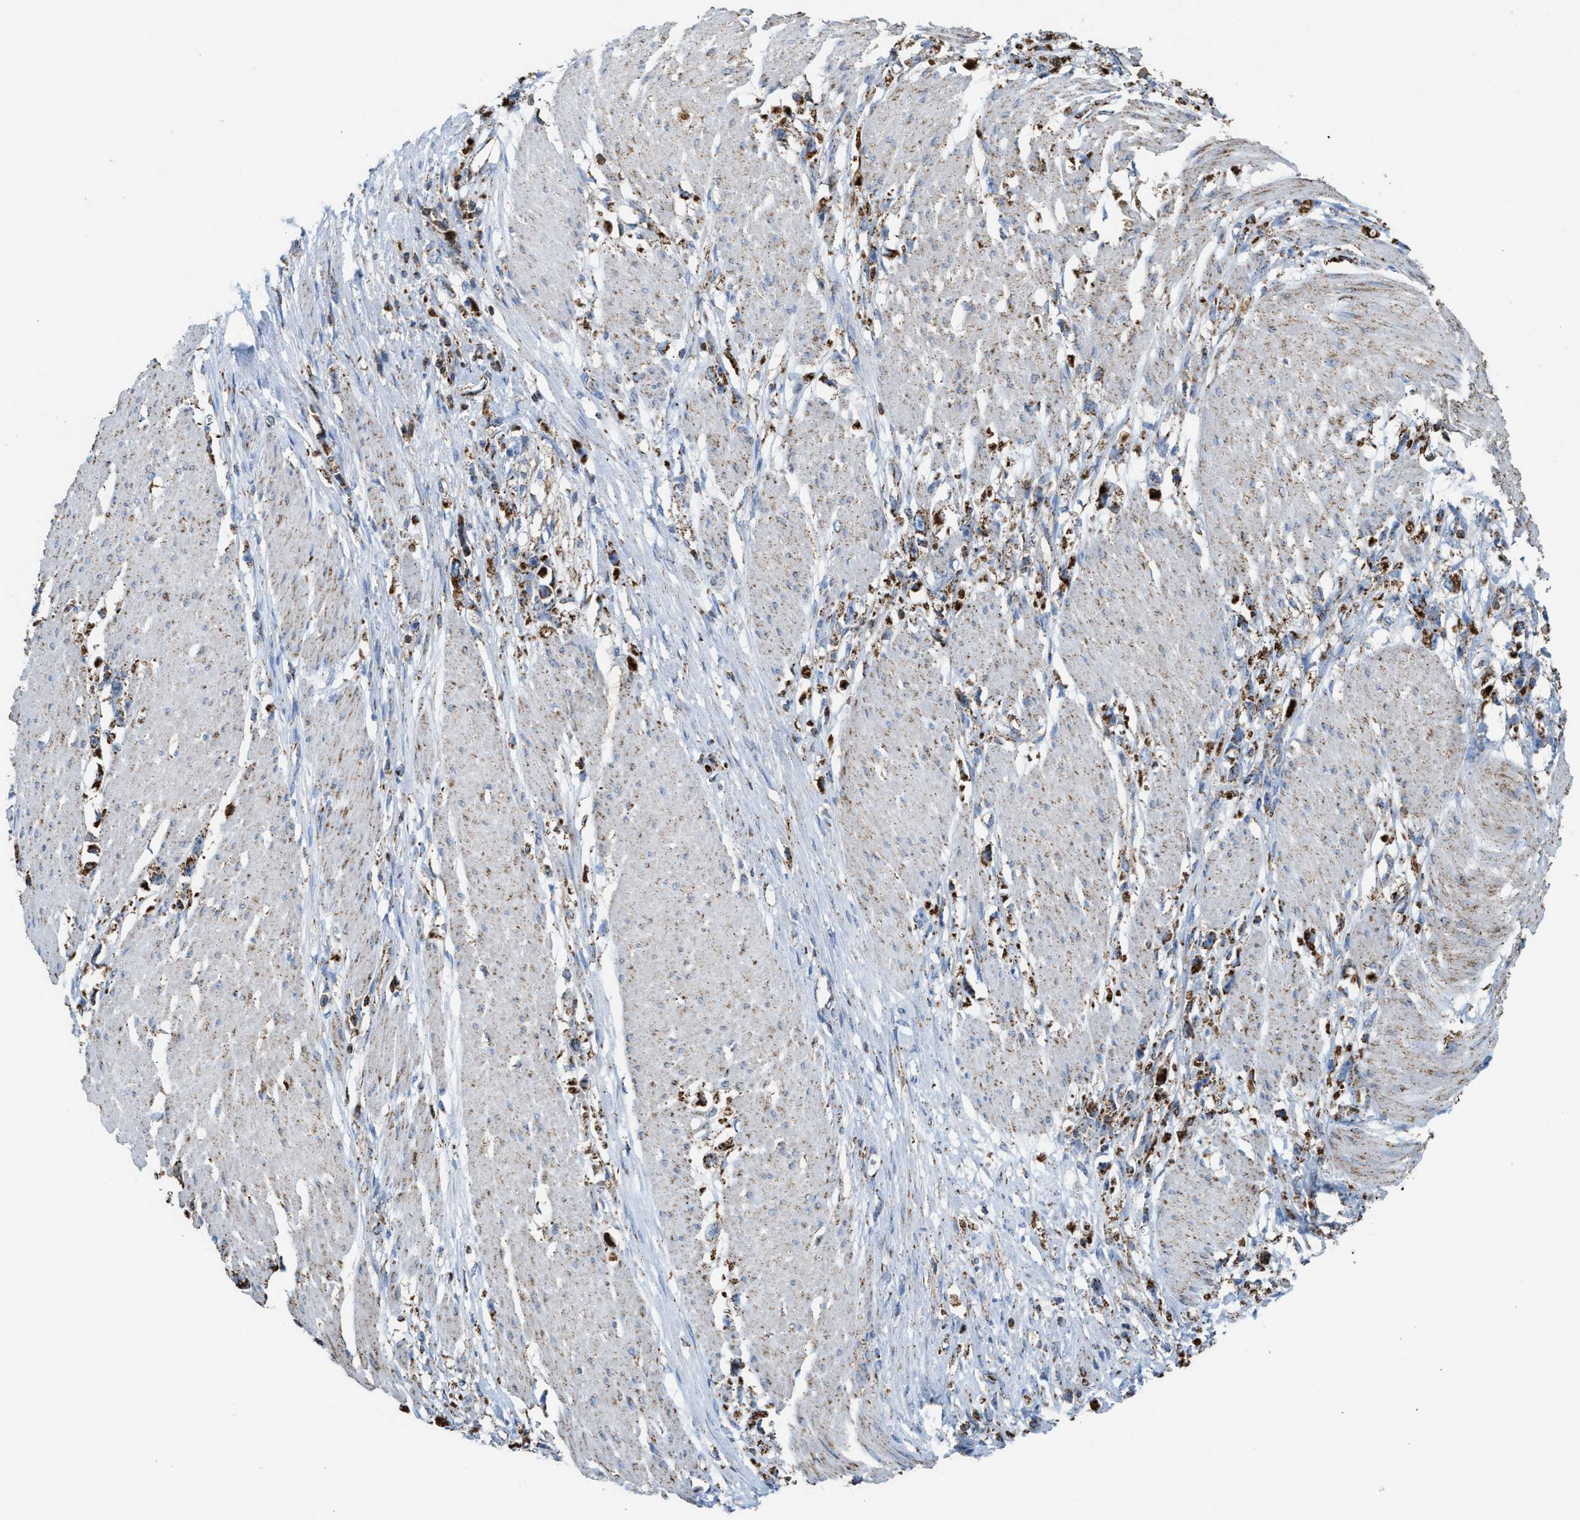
{"staining": {"intensity": "strong", "quantity": ">75%", "location": "cytoplasmic/membranous"}, "tissue": "stomach cancer", "cell_type": "Tumor cells", "image_type": "cancer", "snomed": [{"axis": "morphology", "description": "Adenocarcinoma, NOS"}, {"axis": "topography", "description": "Stomach"}], "caption": "IHC staining of stomach cancer (adenocarcinoma), which shows high levels of strong cytoplasmic/membranous positivity in about >75% of tumor cells indicating strong cytoplasmic/membranous protein staining. The staining was performed using DAB (brown) for protein detection and nuclei were counterstained in hematoxylin (blue).", "gene": "ECHS1", "patient": {"sex": "female", "age": 59}}